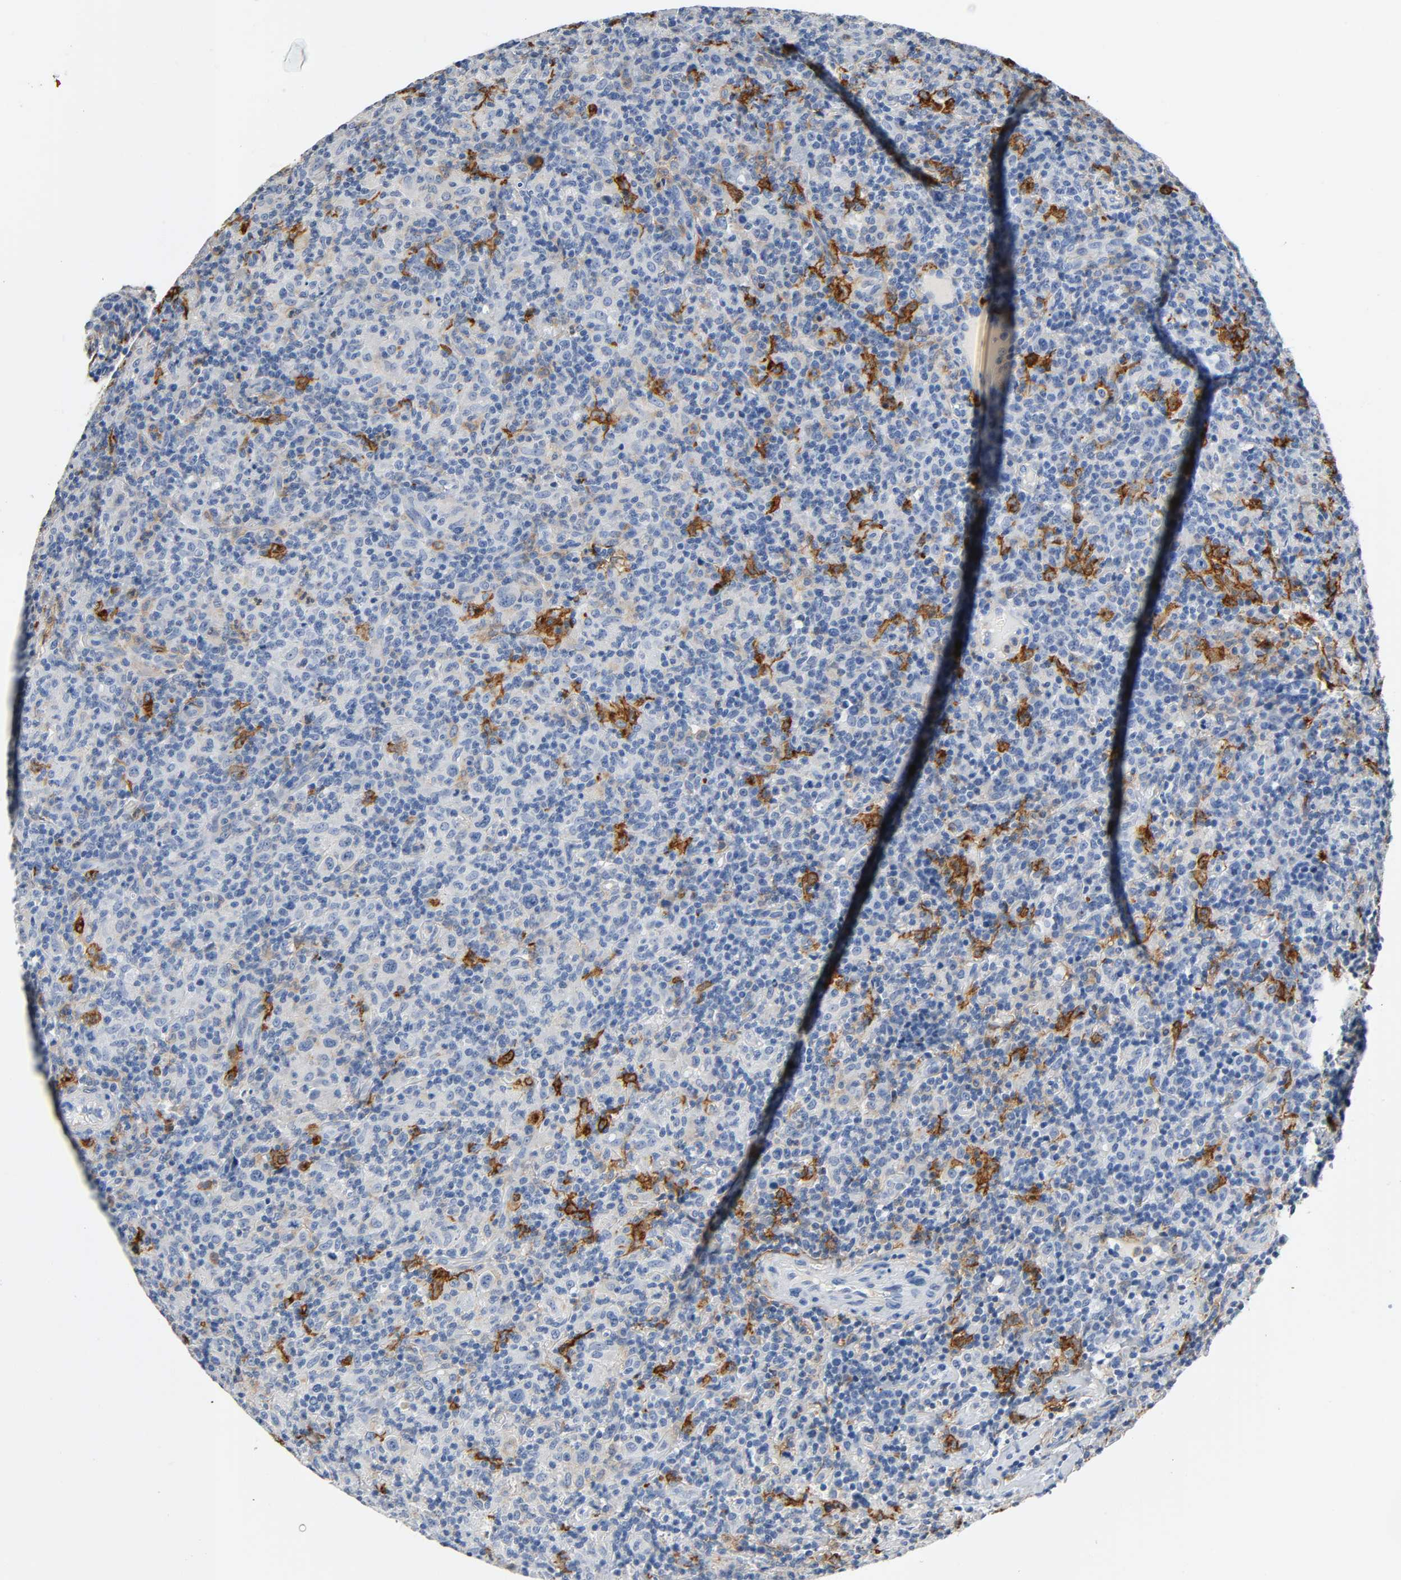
{"staining": {"intensity": "negative", "quantity": "none", "location": "none"}, "tissue": "lymphoma", "cell_type": "Tumor cells", "image_type": "cancer", "snomed": [{"axis": "morphology", "description": "Hodgkin's disease, NOS"}, {"axis": "topography", "description": "Lymph node"}], "caption": "IHC image of neoplastic tissue: Hodgkin's disease stained with DAB (3,3'-diaminobenzidine) reveals no significant protein positivity in tumor cells. Nuclei are stained in blue.", "gene": "ANPEP", "patient": {"sex": "male", "age": 65}}